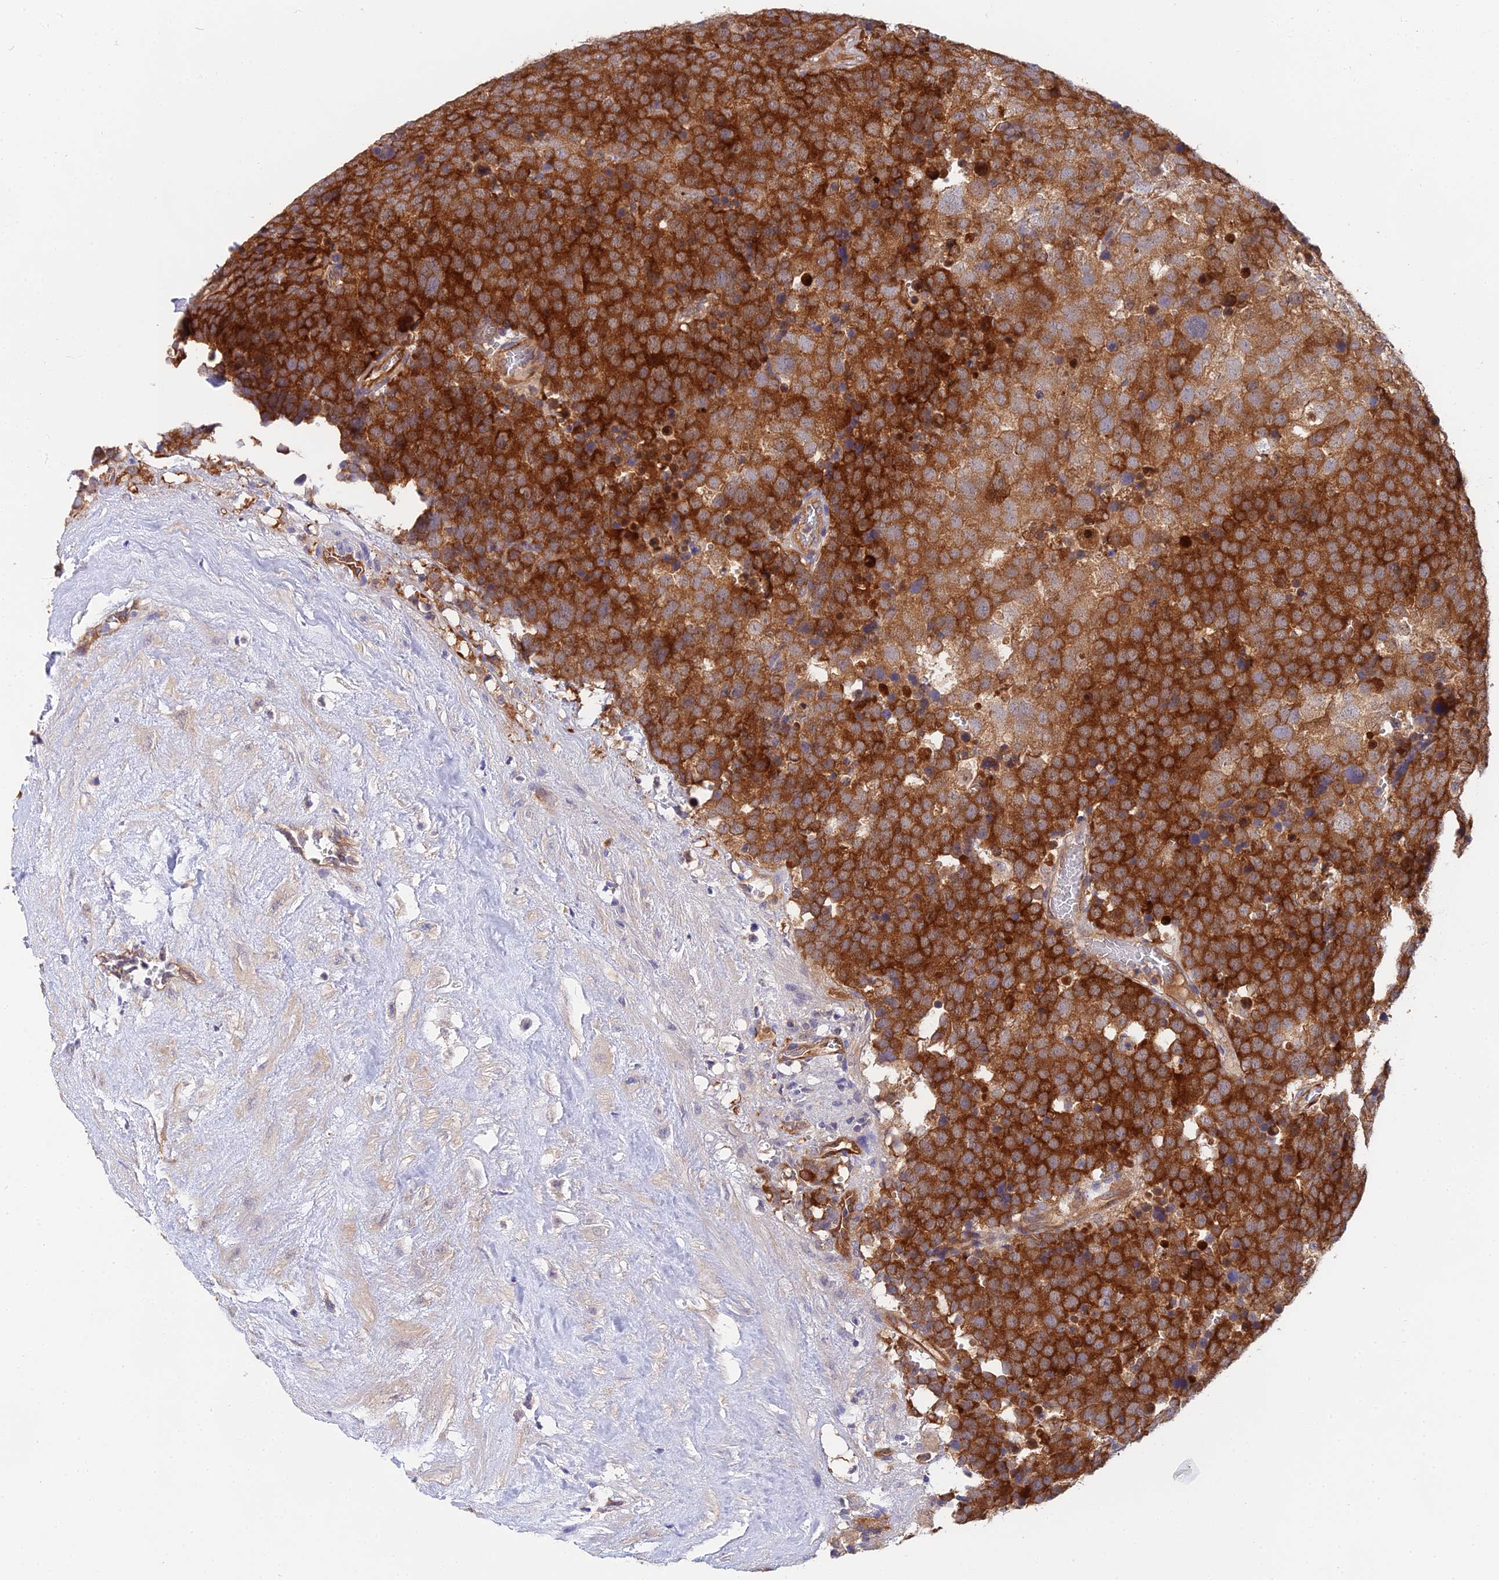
{"staining": {"intensity": "strong", "quantity": ">75%", "location": "cytoplasmic/membranous"}, "tissue": "testis cancer", "cell_type": "Tumor cells", "image_type": "cancer", "snomed": [{"axis": "morphology", "description": "Seminoma, NOS"}, {"axis": "topography", "description": "Testis"}], "caption": "Testis cancer (seminoma) stained with DAB IHC demonstrates high levels of strong cytoplasmic/membranous staining in approximately >75% of tumor cells. (DAB (3,3'-diaminobenzidine) = brown stain, brightfield microscopy at high magnification).", "gene": "PPP2R2C", "patient": {"sex": "male", "age": 71}}